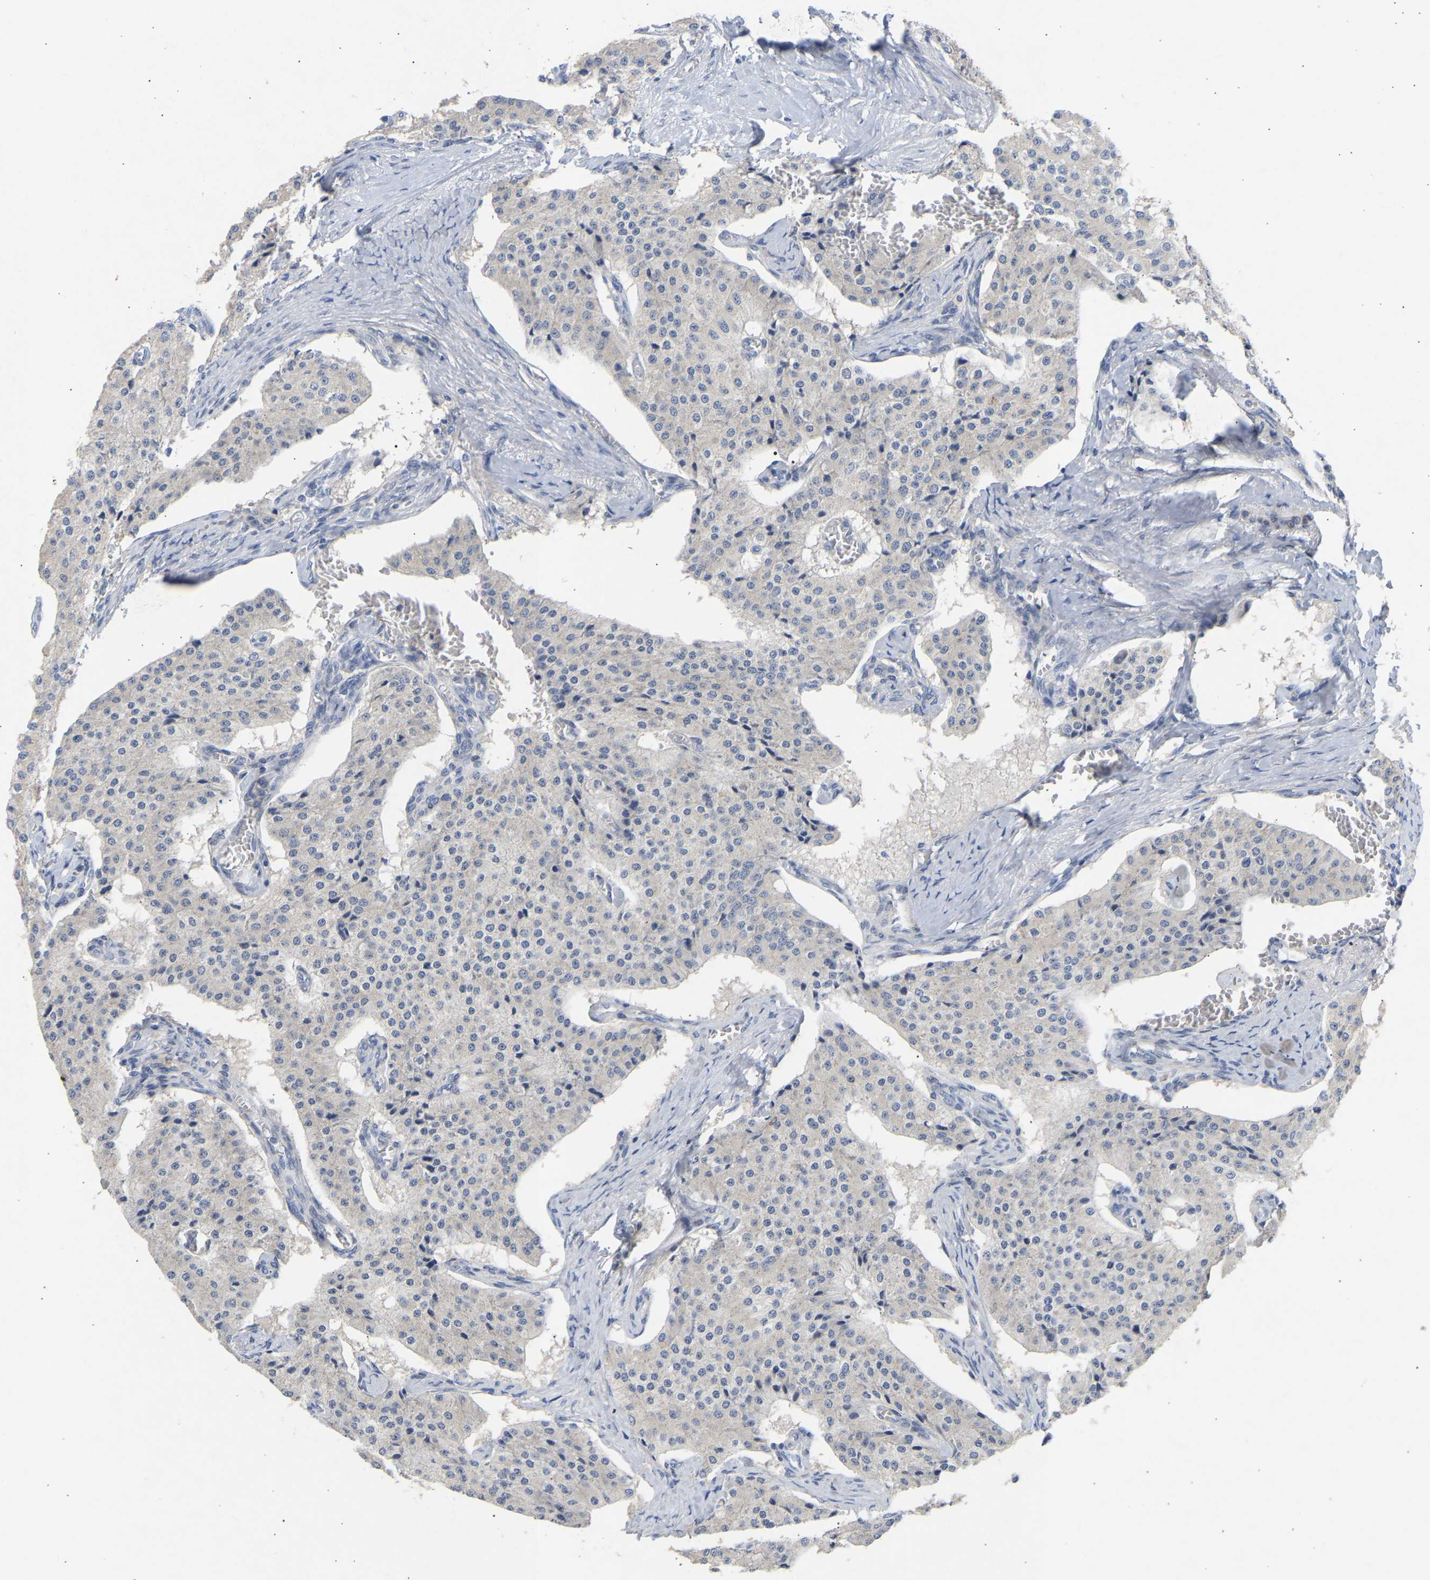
{"staining": {"intensity": "negative", "quantity": "none", "location": "none"}, "tissue": "carcinoid", "cell_type": "Tumor cells", "image_type": "cancer", "snomed": [{"axis": "morphology", "description": "Carcinoid, malignant, NOS"}, {"axis": "topography", "description": "Colon"}], "caption": "An image of carcinoid (malignant) stained for a protein exhibits no brown staining in tumor cells.", "gene": "SELENOM", "patient": {"sex": "female", "age": 52}}